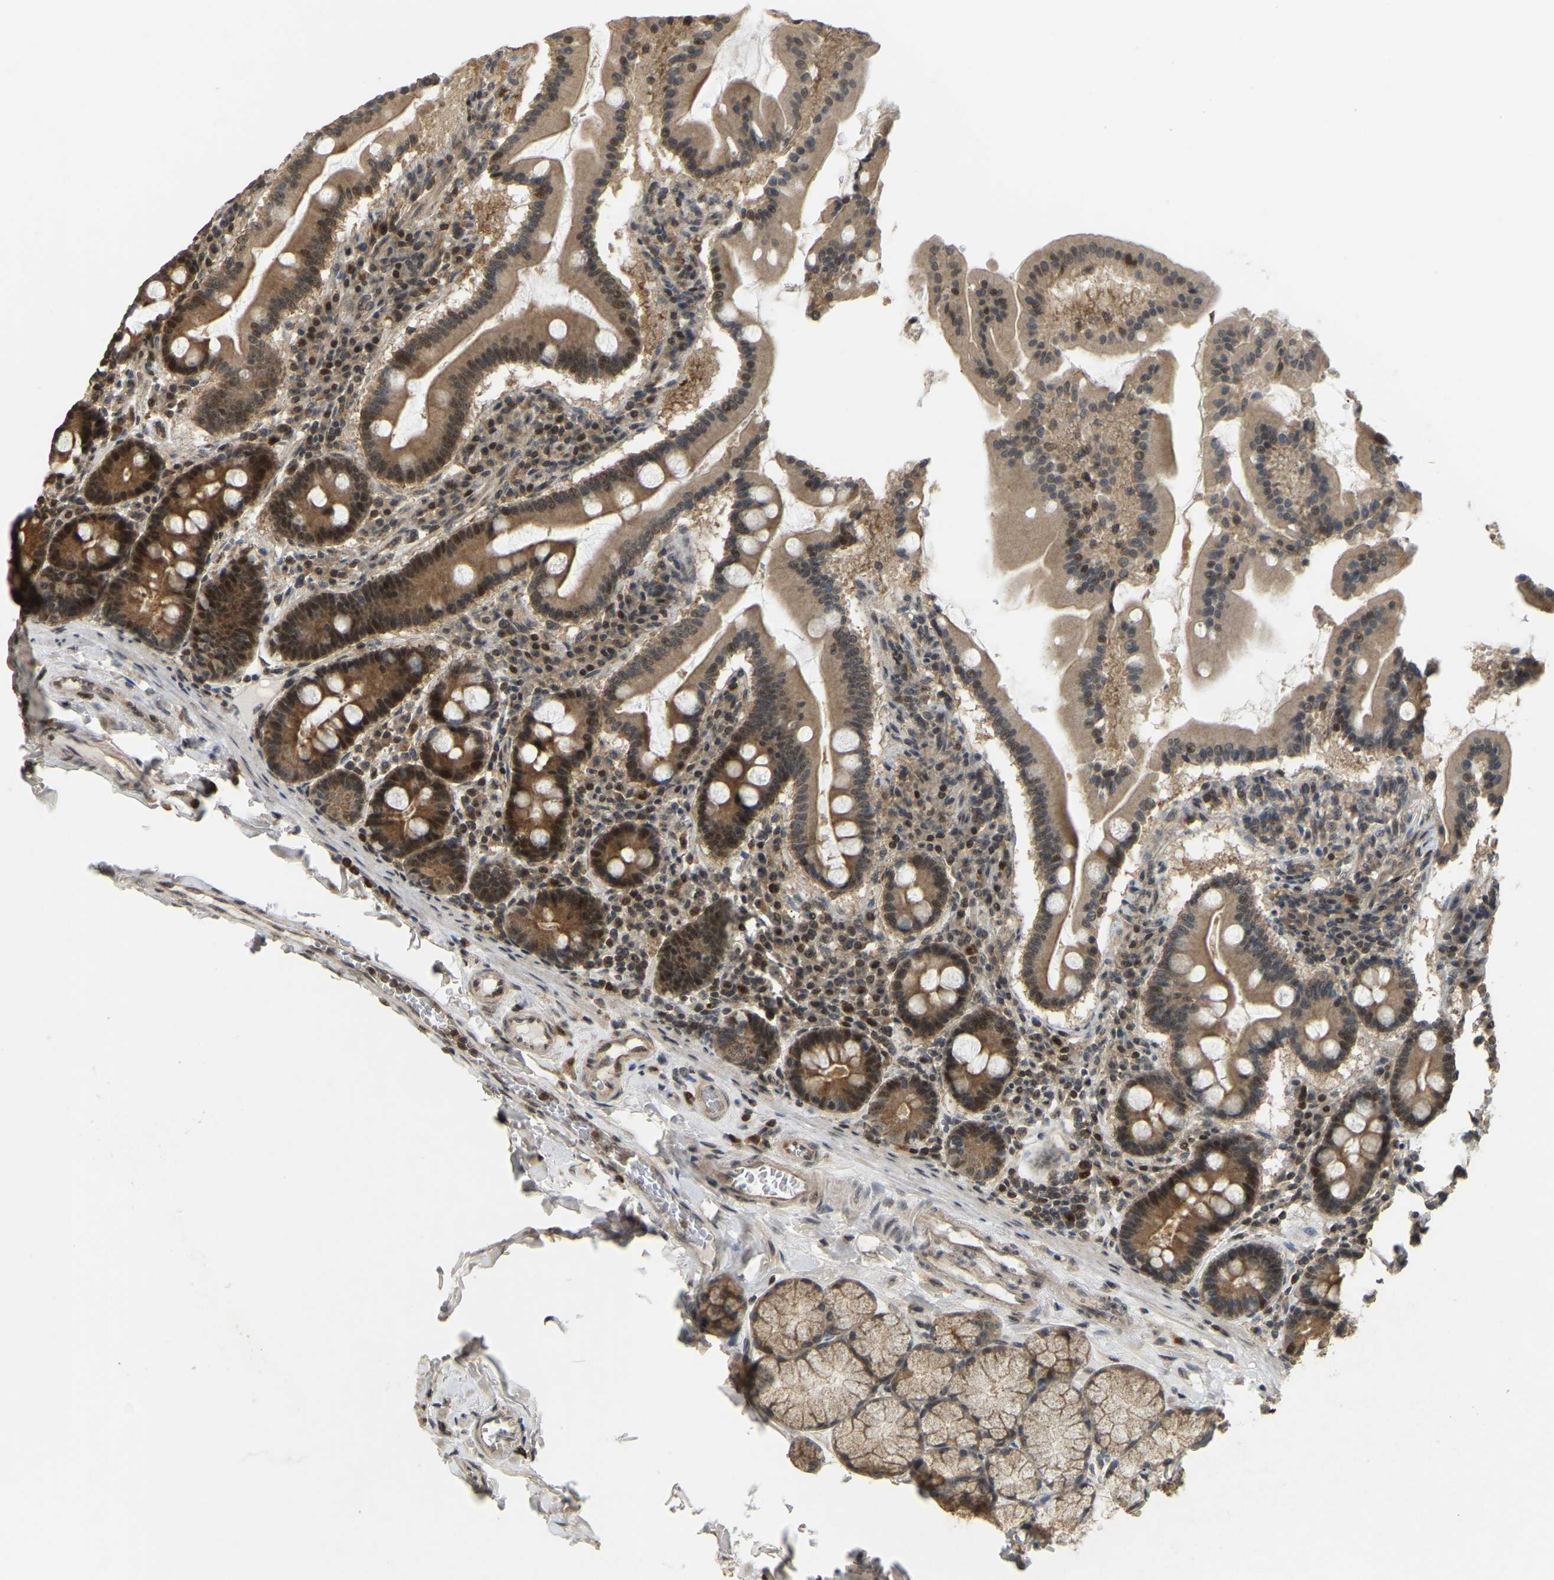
{"staining": {"intensity": "strong", "quantity": "25%-75%", "location": "cytoplasmic/membranous,nuclear"}, "tissue": "duodenum", "cell_type": "Glandular cells", "image_type": "normal", "snomed": [{"axis": "morphology", "description": "Normal tissue, NOS"}, {"axis": "topography", "description": "Duodenum"}], "caption": "This histopathology image reveals immunohistochemistry (IHC) staining of benign duodenum, with high strong cytoplasmic/membranous,nuclear positivity in about 25%-75% of glandular cells.", "gene": "BRF2", "patient": {"sex": "male", "age": 50}}